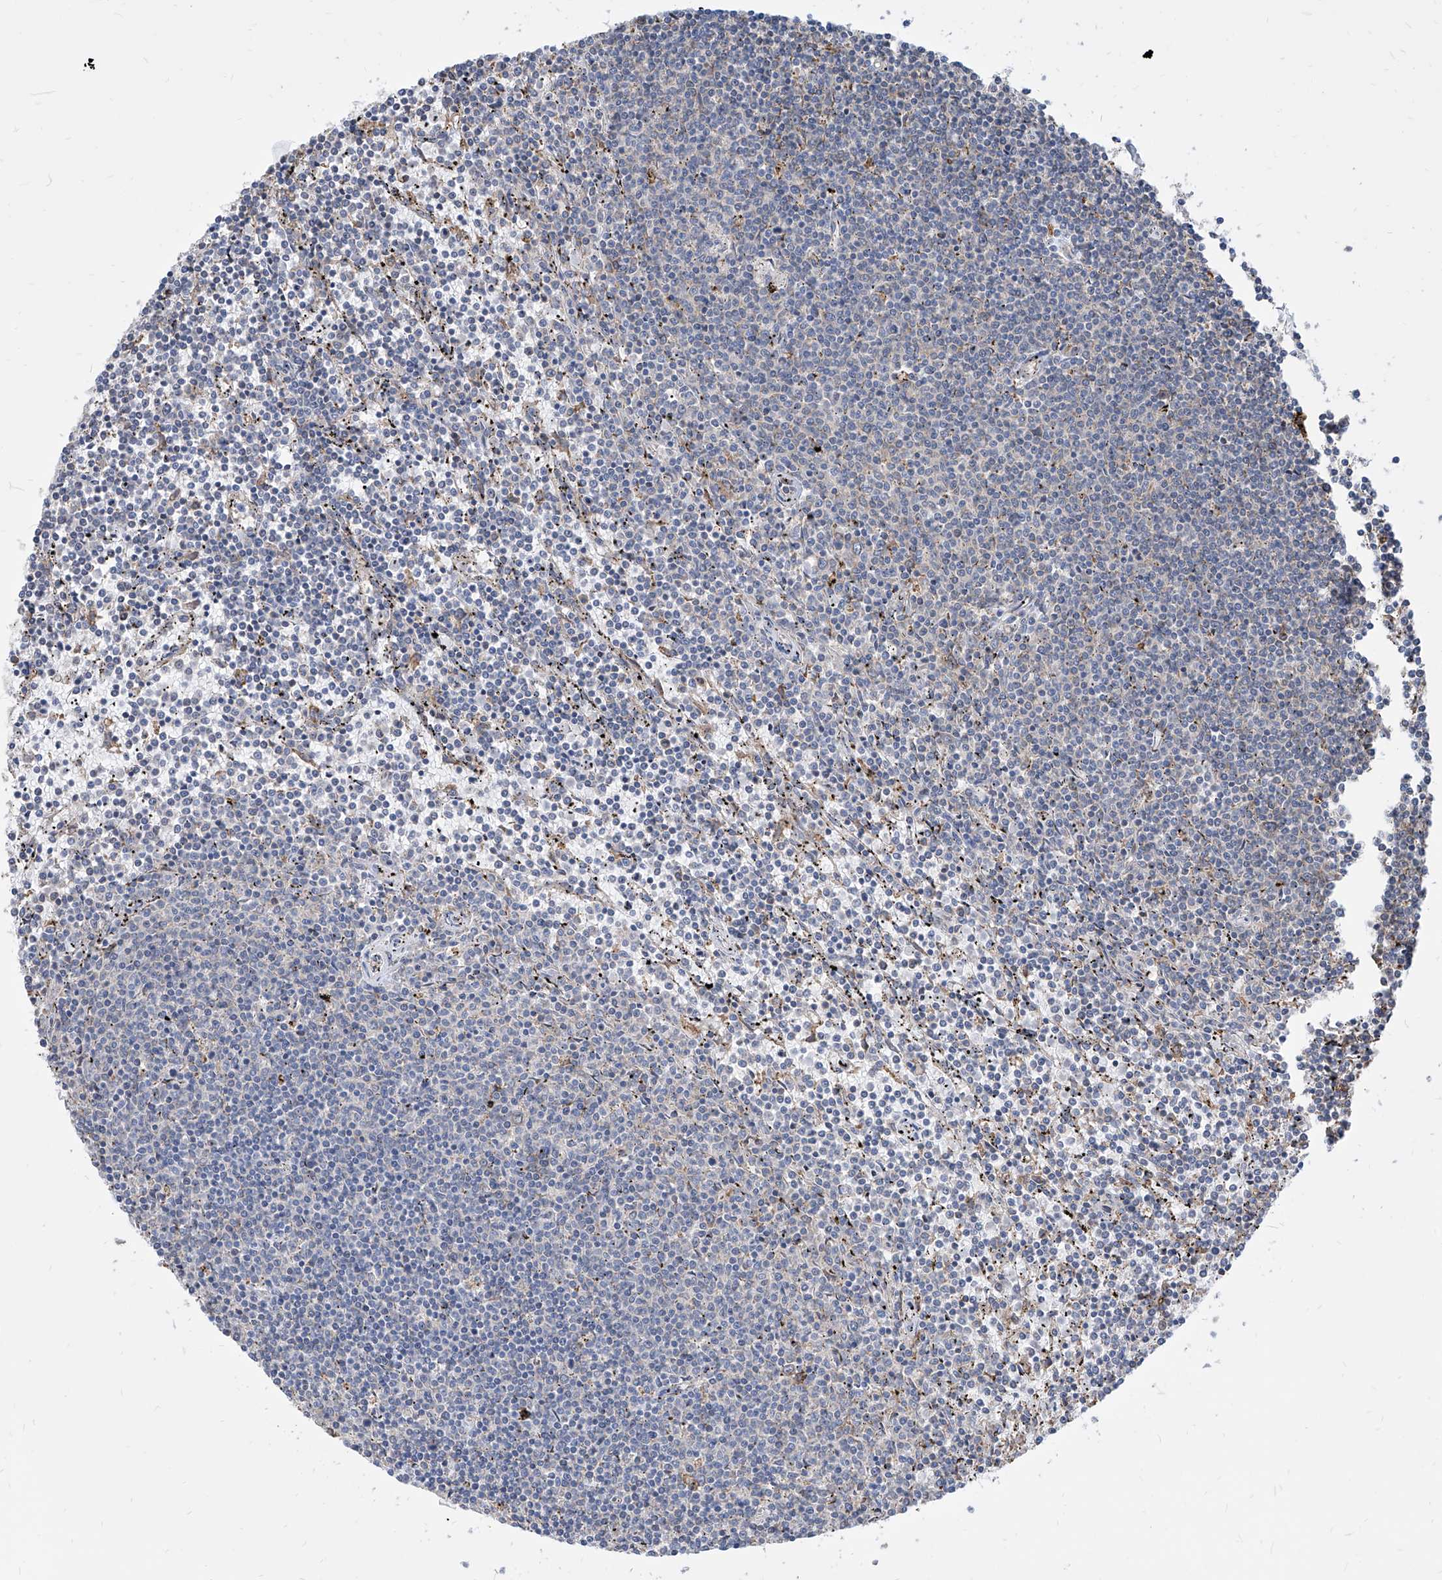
{"staining": {"intensity": "negative", "quantity": "none", "location": "none"}, "tissue": "lymphoma", "cell_type": "Tumor cells", "image_type": "cancer", "snomed": [{"axis": "morphology", "description": "Malignant lymphoma, non-Hodgkin's type, Low grade"}, {"axis": "topography", "description": "Spleen"}], "caption": "The histopathology image shows no staining of tumor cells in malignant lymphoma, non-Hodgkin's type (low-grade). The staining was performed using DAB (3,3'-diaminobenzidine) to visualize the protein expression in brown, while the nuclei were stained in blue with hematoxylin (Magnification: 20x).", "gene": "FAM83B", "patient": {"sex": "female", "age": 50}}